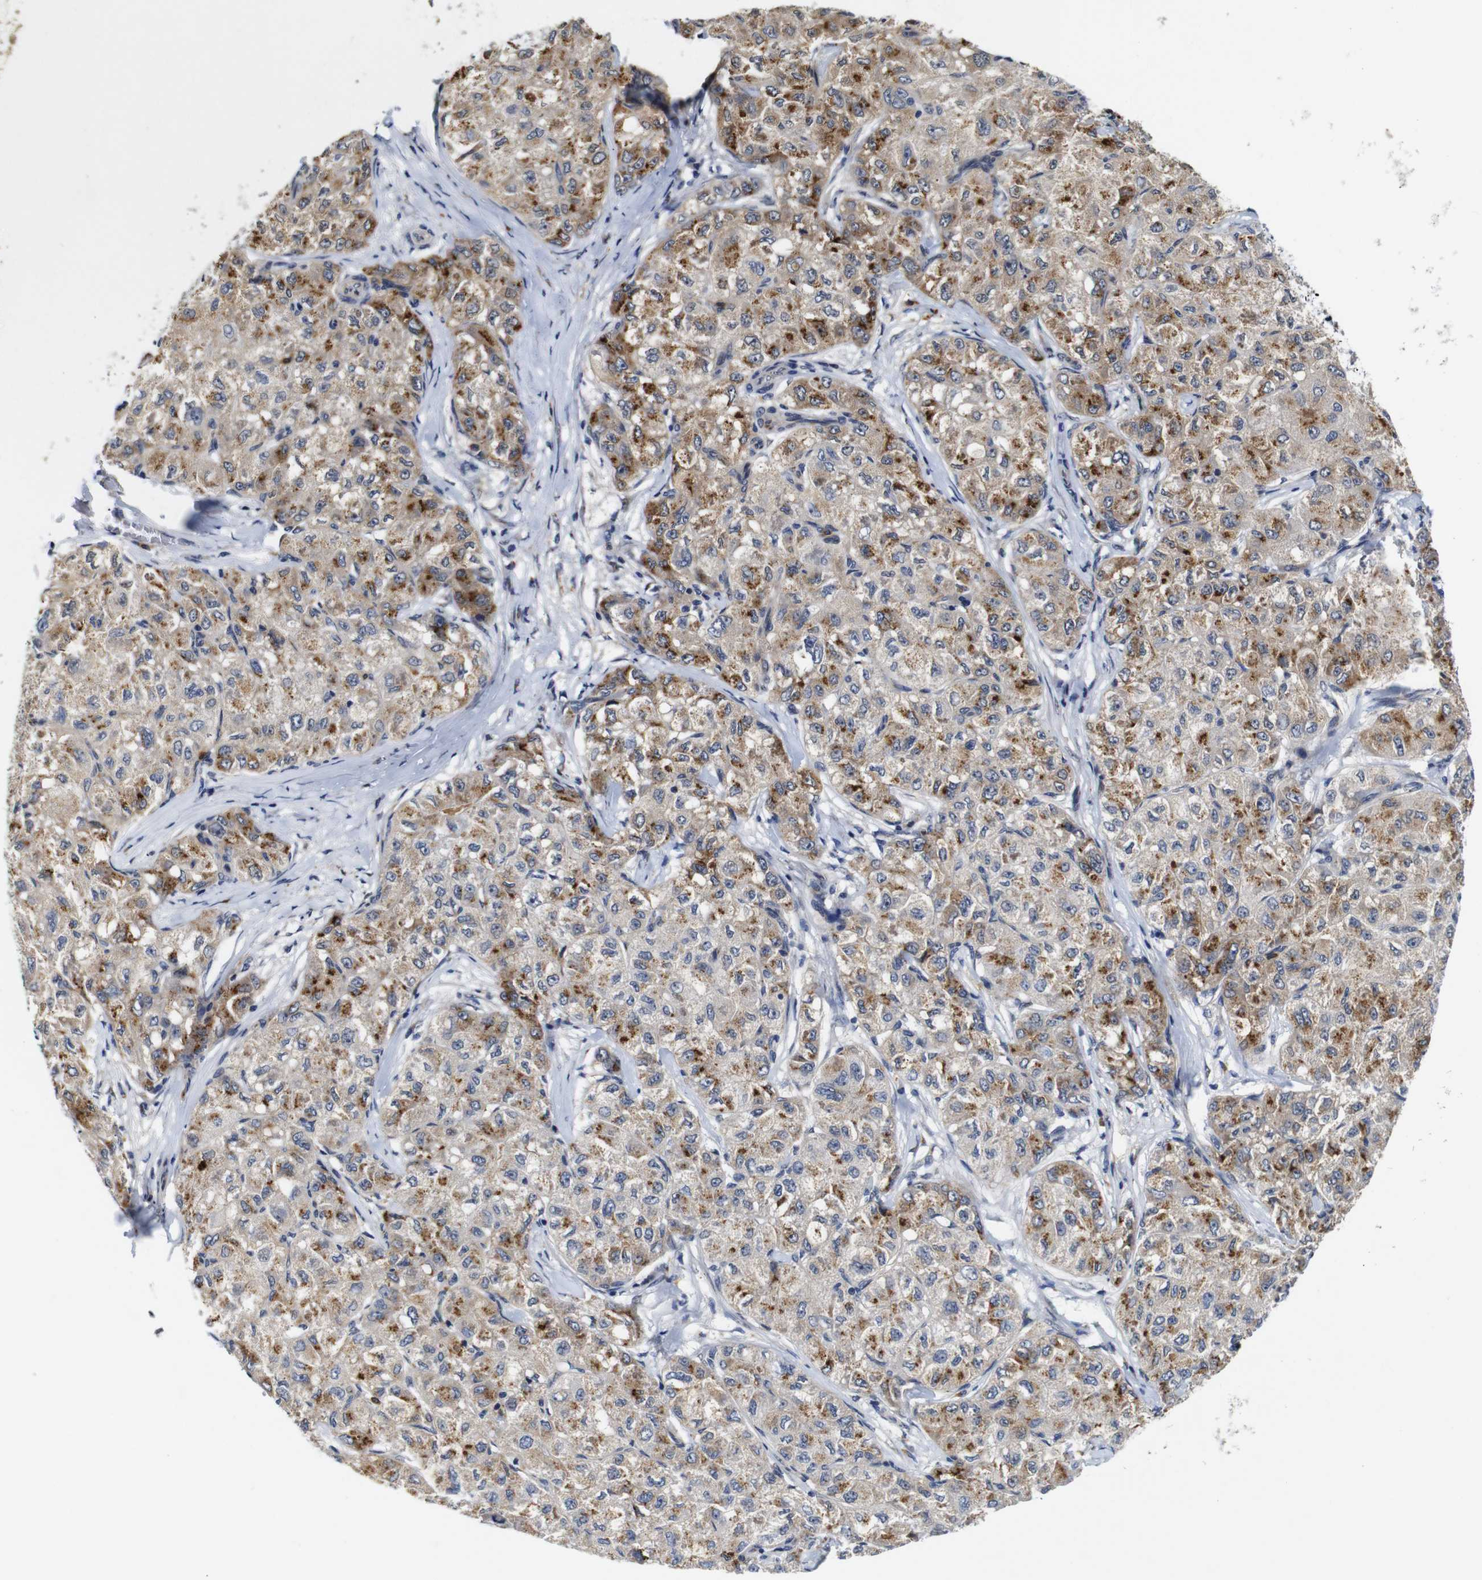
{"staining": {"intensity": "moderate", "quantity": ">75%", "location": "cytoplasmic/membranous"}, "tissue": "liver cancer", "cell_type": "Tumor cells", "image_type": "cancer", "snomed": [{"axis": "morphology", "description": "Carcinoma, Hepatocellular, NOS"}, {"axis": "topography", "description": "Liver"}], "caption": "Immunohistochemical staining of human hepatocellular carcinoma (liver) demonstrates moderate cytoplasmic/membranous protein staining in approximately >75% of tumor cells.", "gene": "FURIN", "patient": {"sex": "male", "age": 80}}